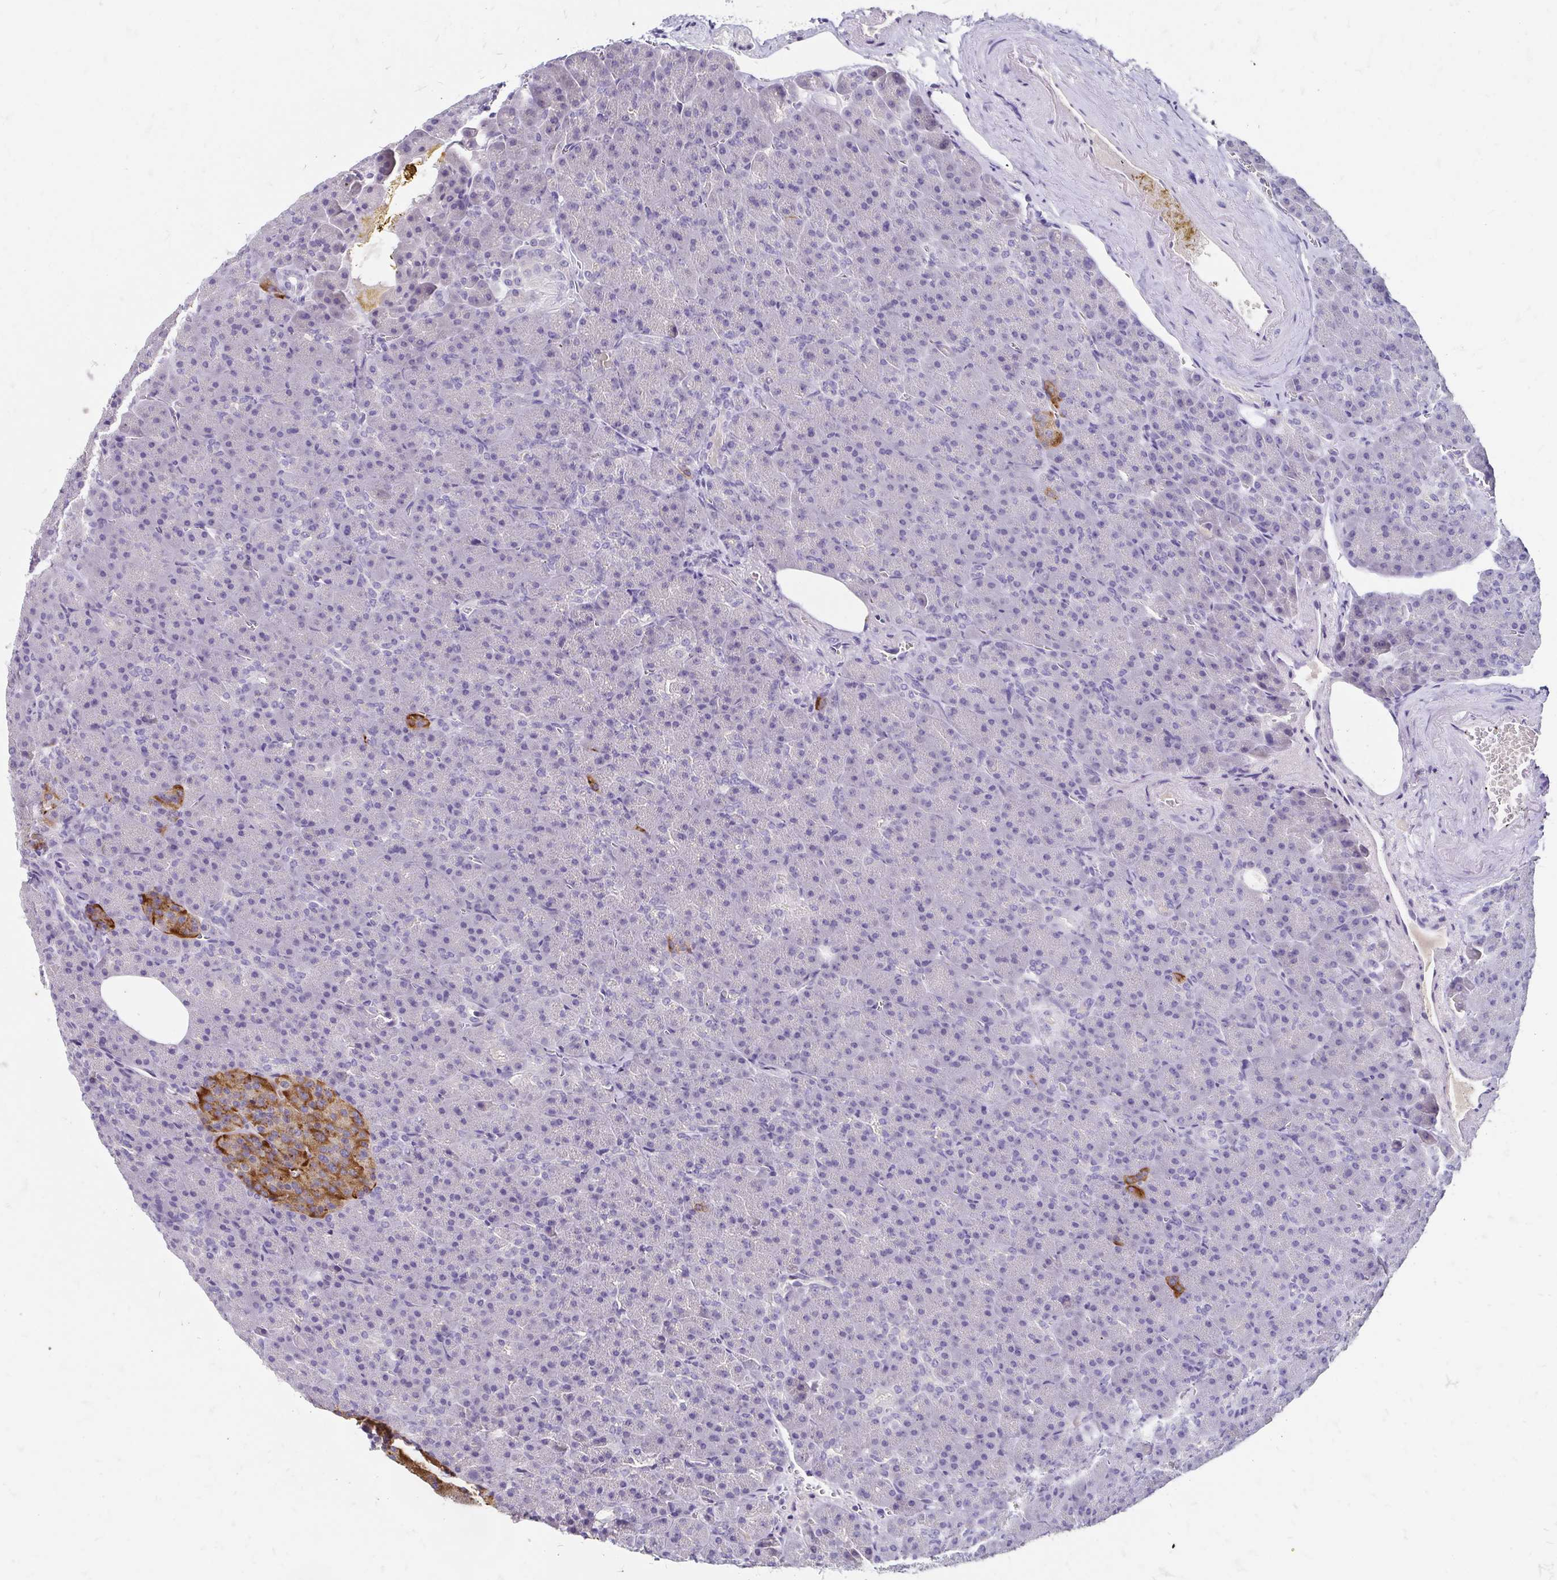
{"staining": {"intensity": "negative", "quantity": "none", "location": "none"}, "tissue": "pancreas", "cell_type": "Exocrine glandular cells", "image_type": "normal", "snomed": [{"axis": "morphology", "description": "Normal tissue, NOS"}, {"axis": "topography", "description": "Pancreas"}], "caption": "A micrograph of human pancreas is negative for staining in exocrine glandular cells. Brightfield microscopy of immunohistochemistry (IHC) stained with DAB (3,3'-diaminobenzidine) (brown) and hematoxylin (blue), captured at high magnification.", "gene": "SCG3", "patient": {"sex": "female", "age": 74}}